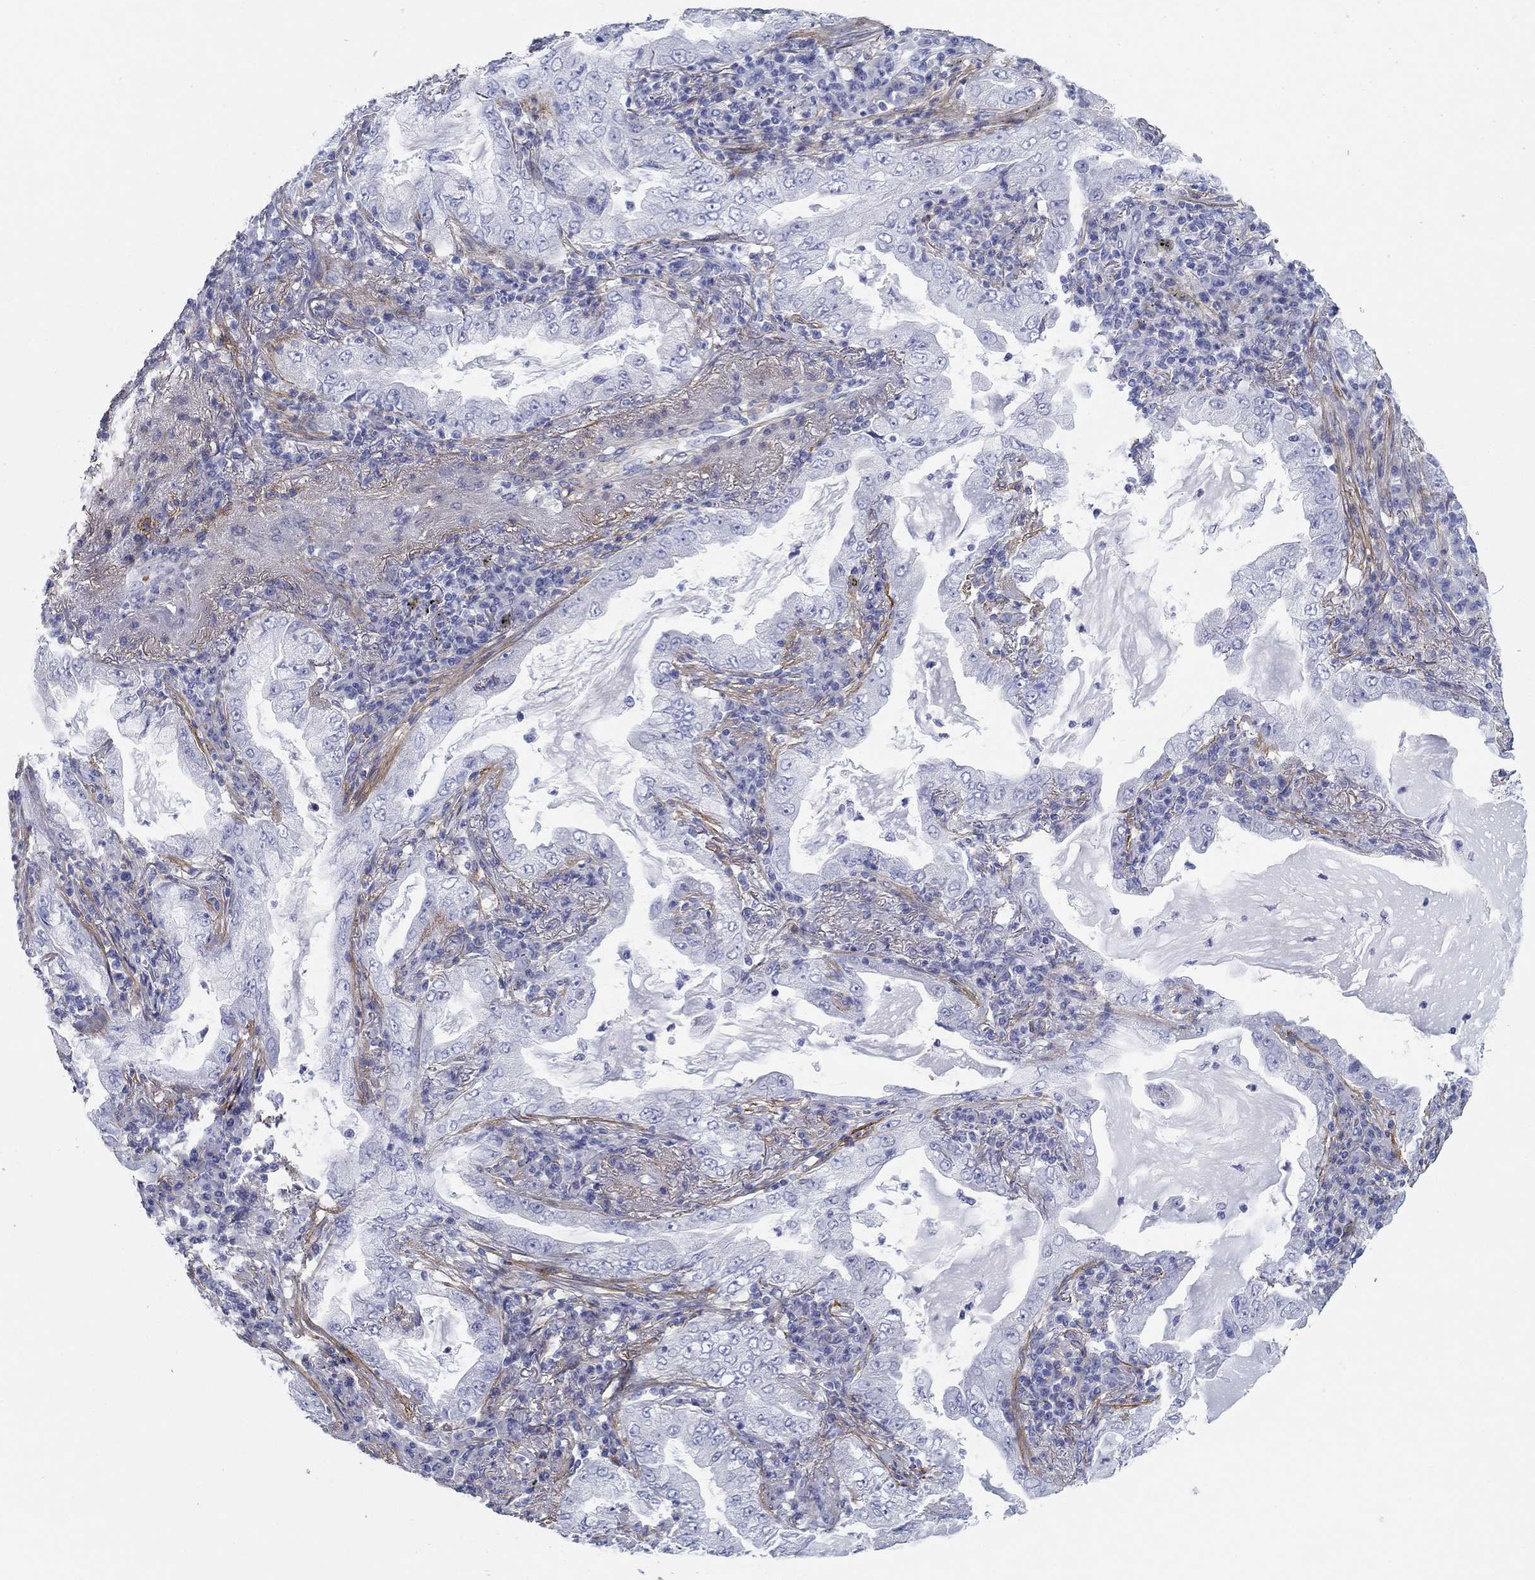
{"staining": {"intensity": "negative", "quantity": "none", "location": "none"}, "tissue": "lung cancer", "cell_type": "Tumor cells", "image_type": "cancer", "snomed": [{"axis": "morphology", "description": "Adenocarcinoma, NOS"}, {"axis": "topography", "description": "Lung"}], "caption": "Tumor cells are negative for brown protein staining in lung cancer.", "gene": "GPC1", "patient": {"sex": "female", "age": 73}}